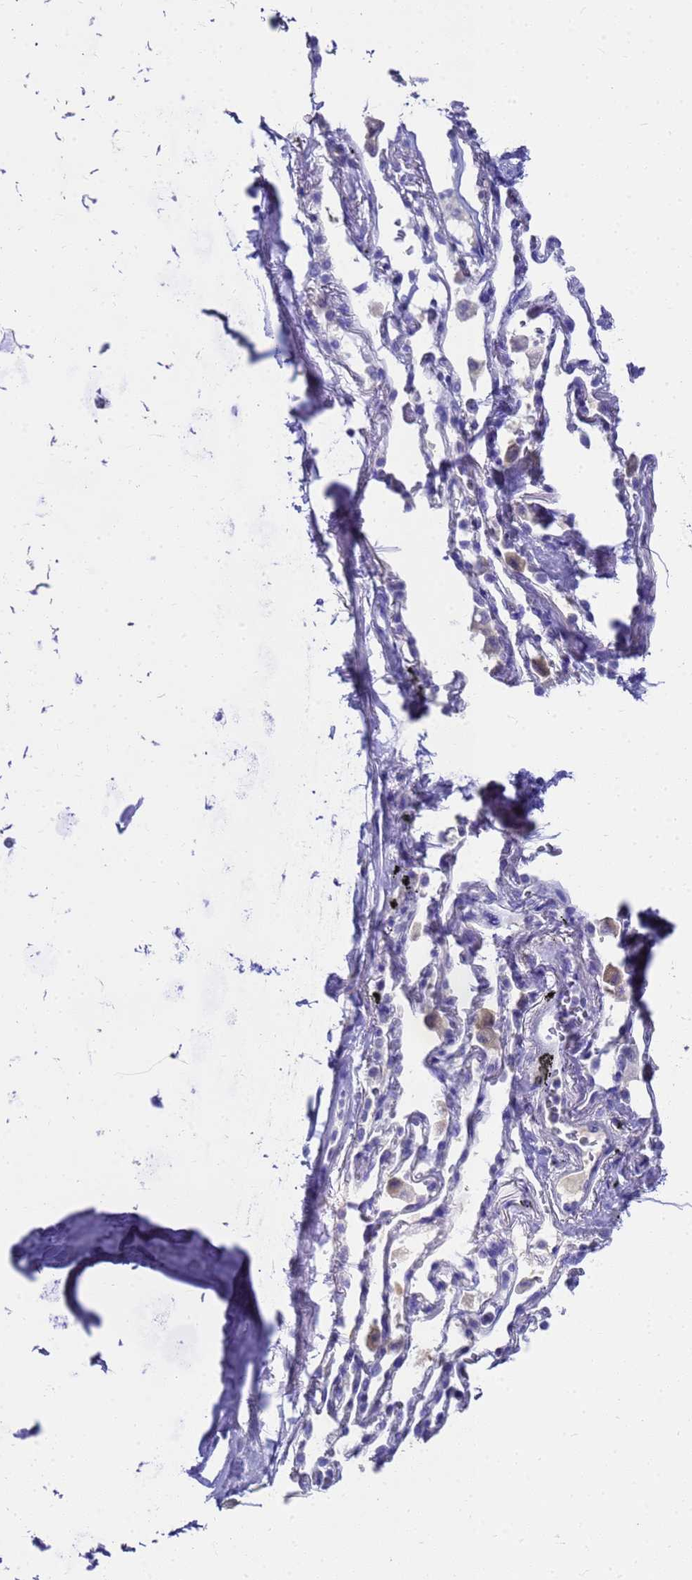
{"staining": {"intensity": "negative", "quantity": "none", "location": "none"}, "tissue": "bronchus", "cell_type": "Respiratory epithelial cells", "image_type": "normal", "snomed": [{"axis": "morphology", "description": "Normal tissue, NOS"}, {"axis": "topography", "description": "Bronchus"}], "caption": "Human bronchus stained for a protein using immunohistochemistry (IHC) displays no staining in respiratory epithelial cells.", "gene": "MS4A13", "patient": {"sex": "male", "age": 70}}